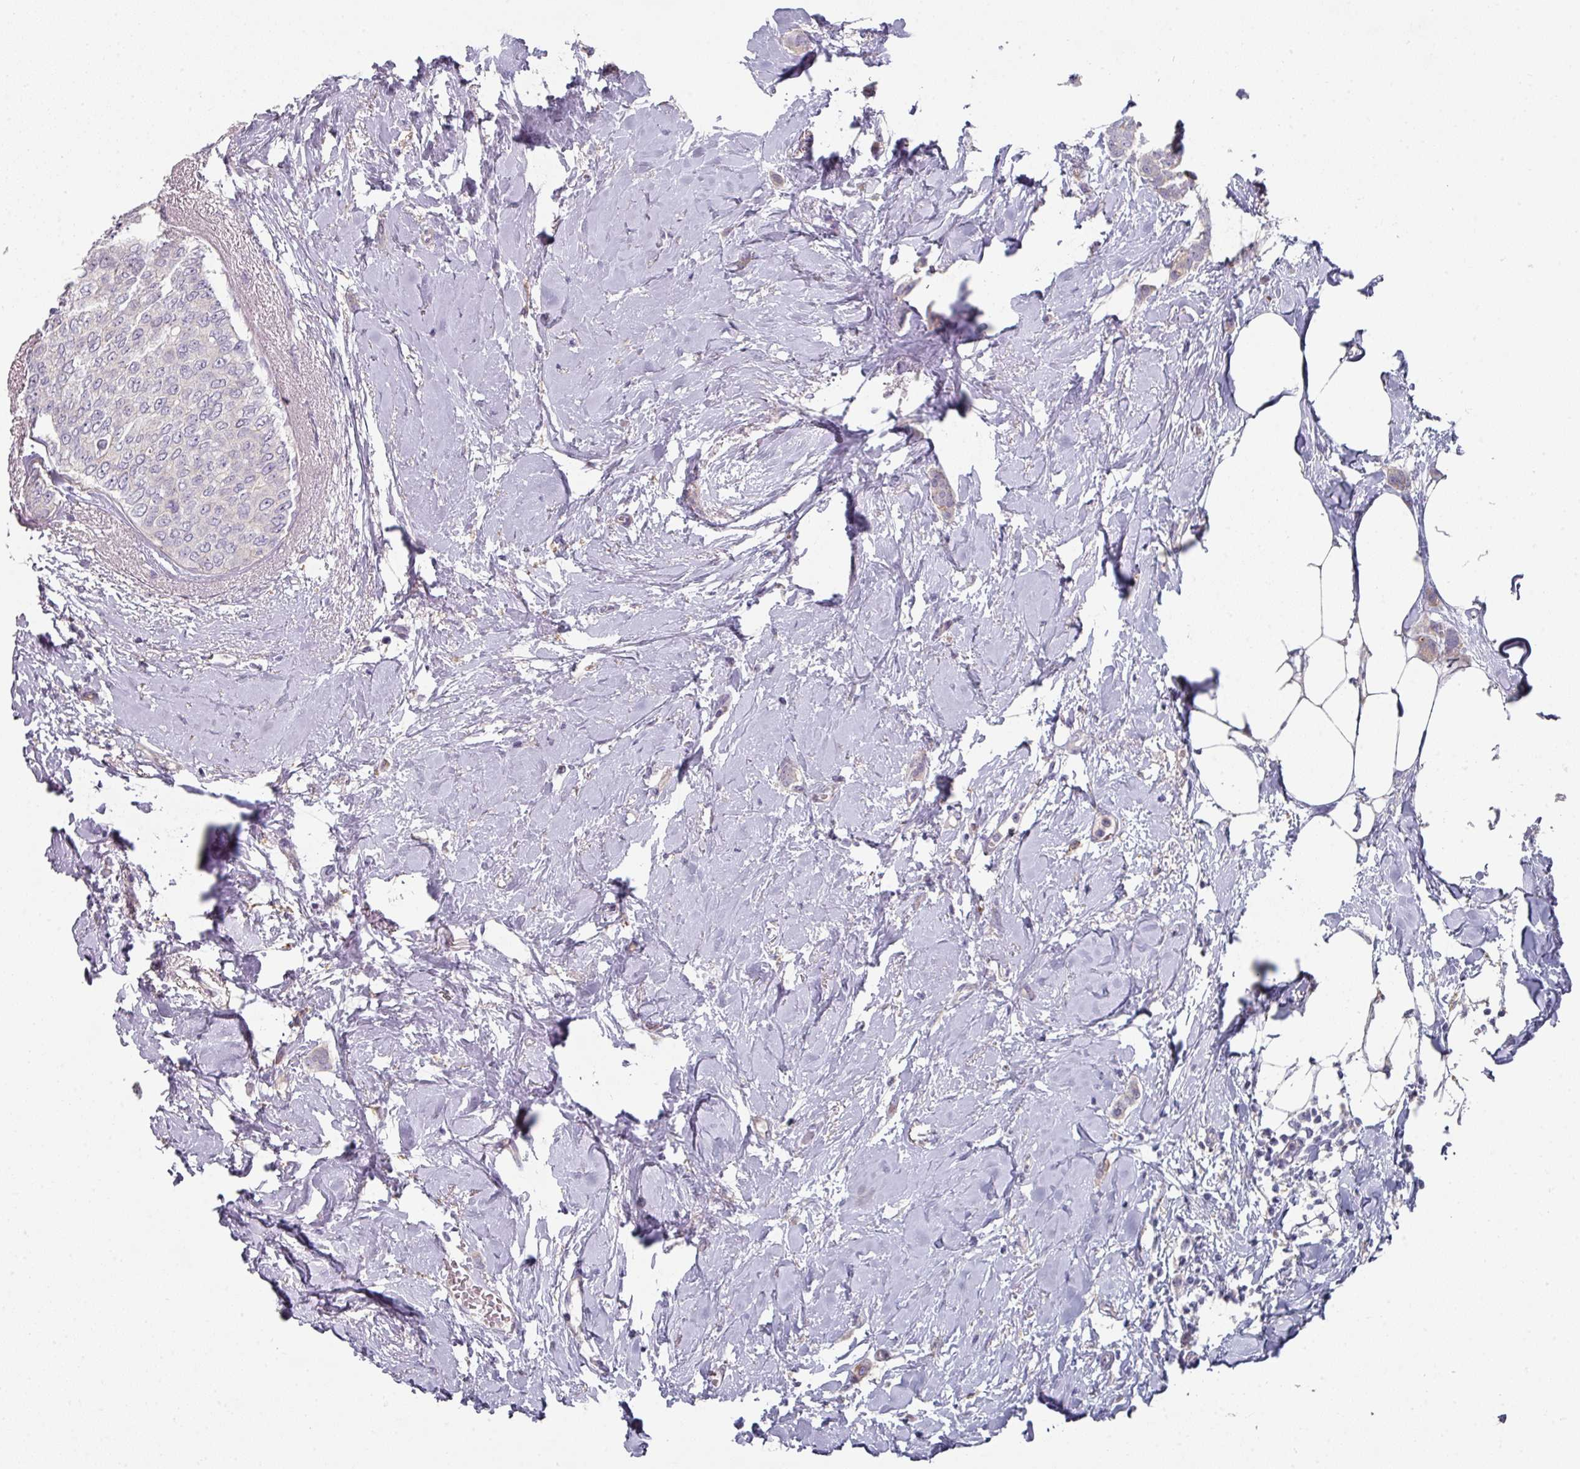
{"staining": {"intensity": "negative", "quantity": "none", "location": "none"}, "tissue": "breast cancer", "cell_type": "Tumor cells", "image_type": "cancer", "snomed": [{"axis": "morphology", "description": "Duct carcinoma"}, {"axis": "topography", "description": "Breast"}], "caption": "IHC micrograph of infiltrating ductal carcinoma (breast) stained for a protein (brown), which demonstrates no staining in tumor cells.", "gene": "WSB2", "patient": {"sex": "female", "age": 72}}